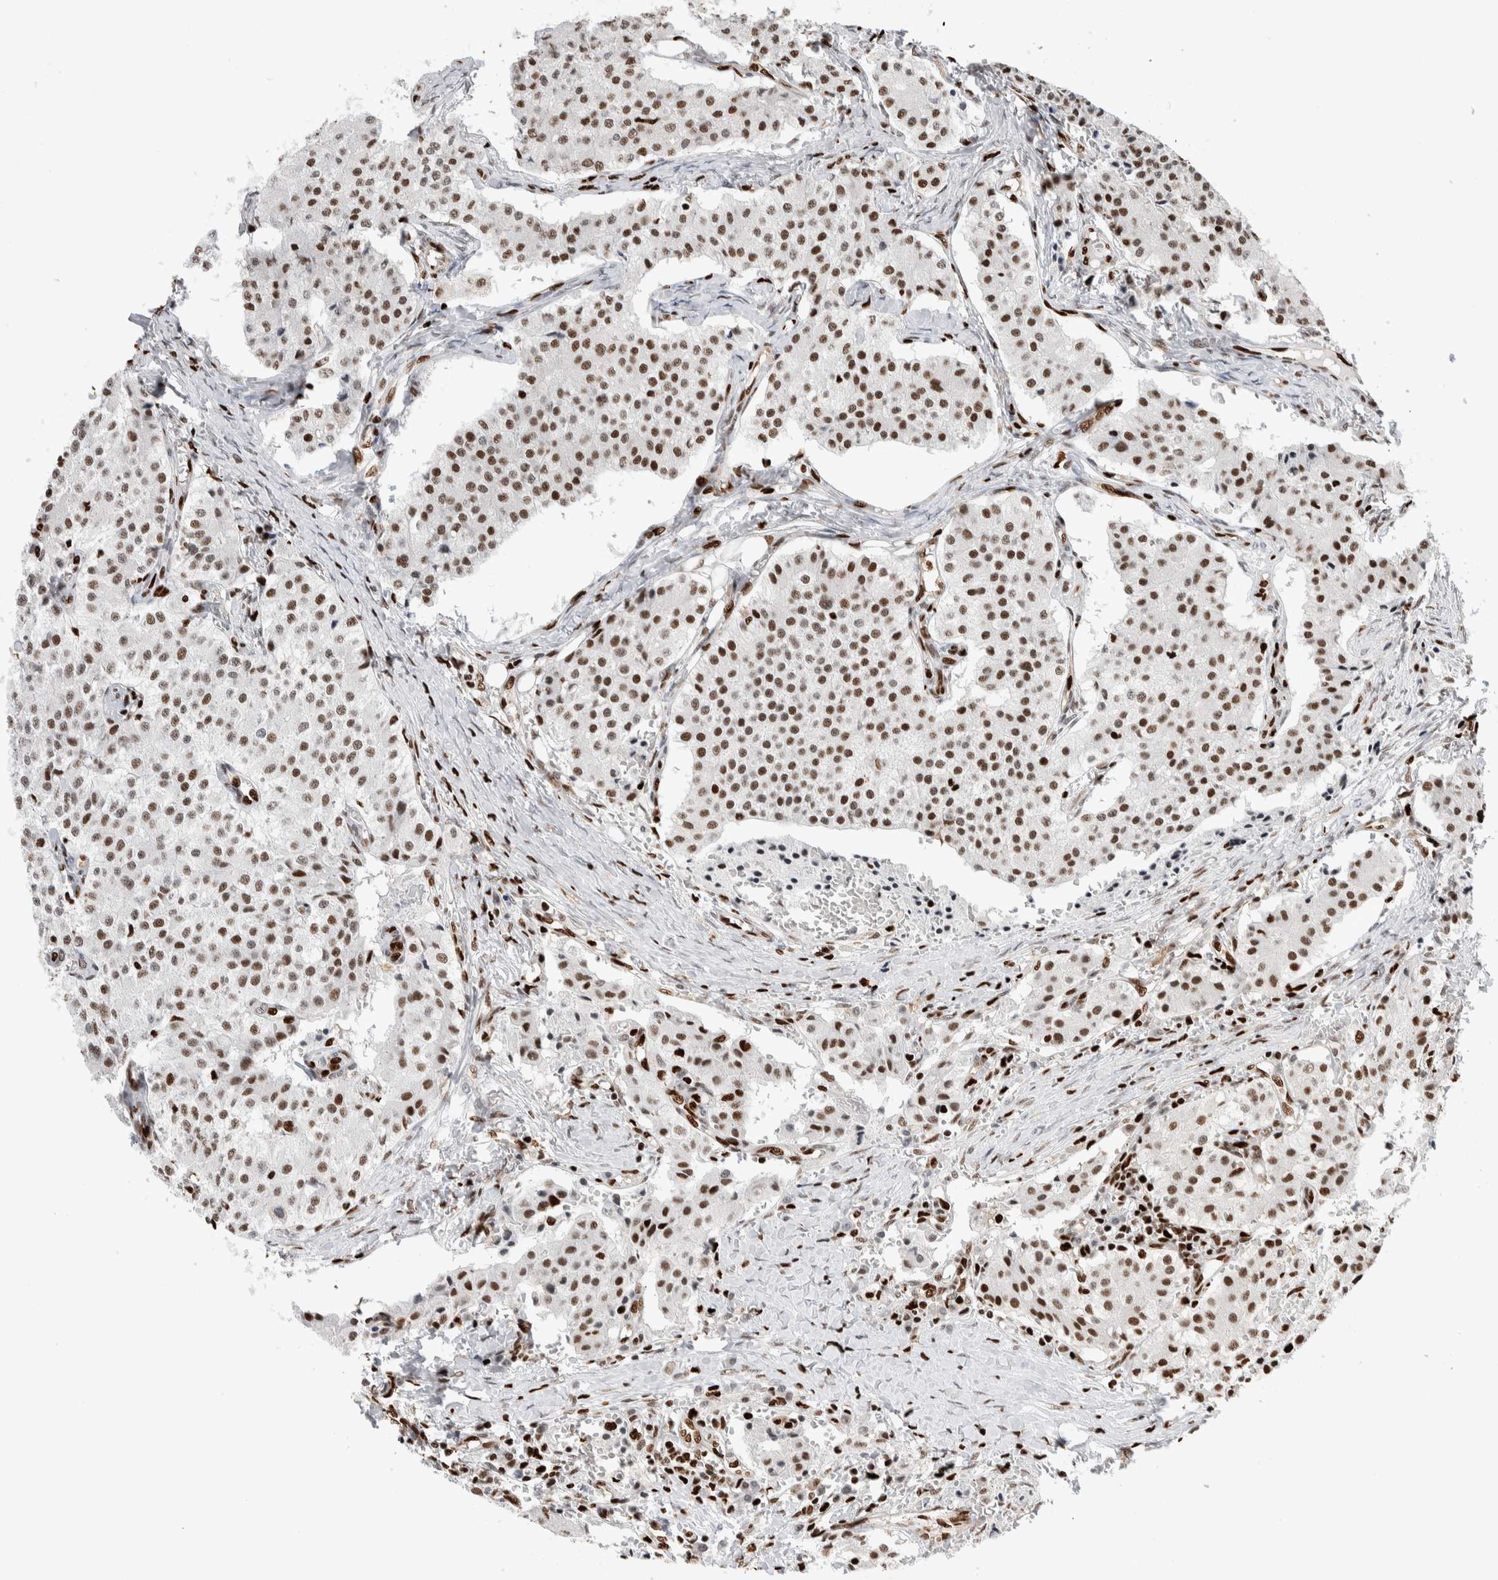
{"staining": {"intensity": "strong", "quantity": ">75%", "location": "nuclear"}, "tissue": "carcinoid", "cell_type": "Tumor cells", "image_type": "cancer", "snomed": [{"axis": "morphology", "description": "Carcinoid, malignant, NOS"}, {"axis": "topography", "description": "Colon"}], "caption": "IHC (DAB (3,3'-diaminobenzidine)) staining of human carcinoid exhibits strong nuclear protein expression in approximately >75% of tumor cells.", "gene": "RNASEK-C17orf49", "patient": {"sex": "female", "age": 52}}